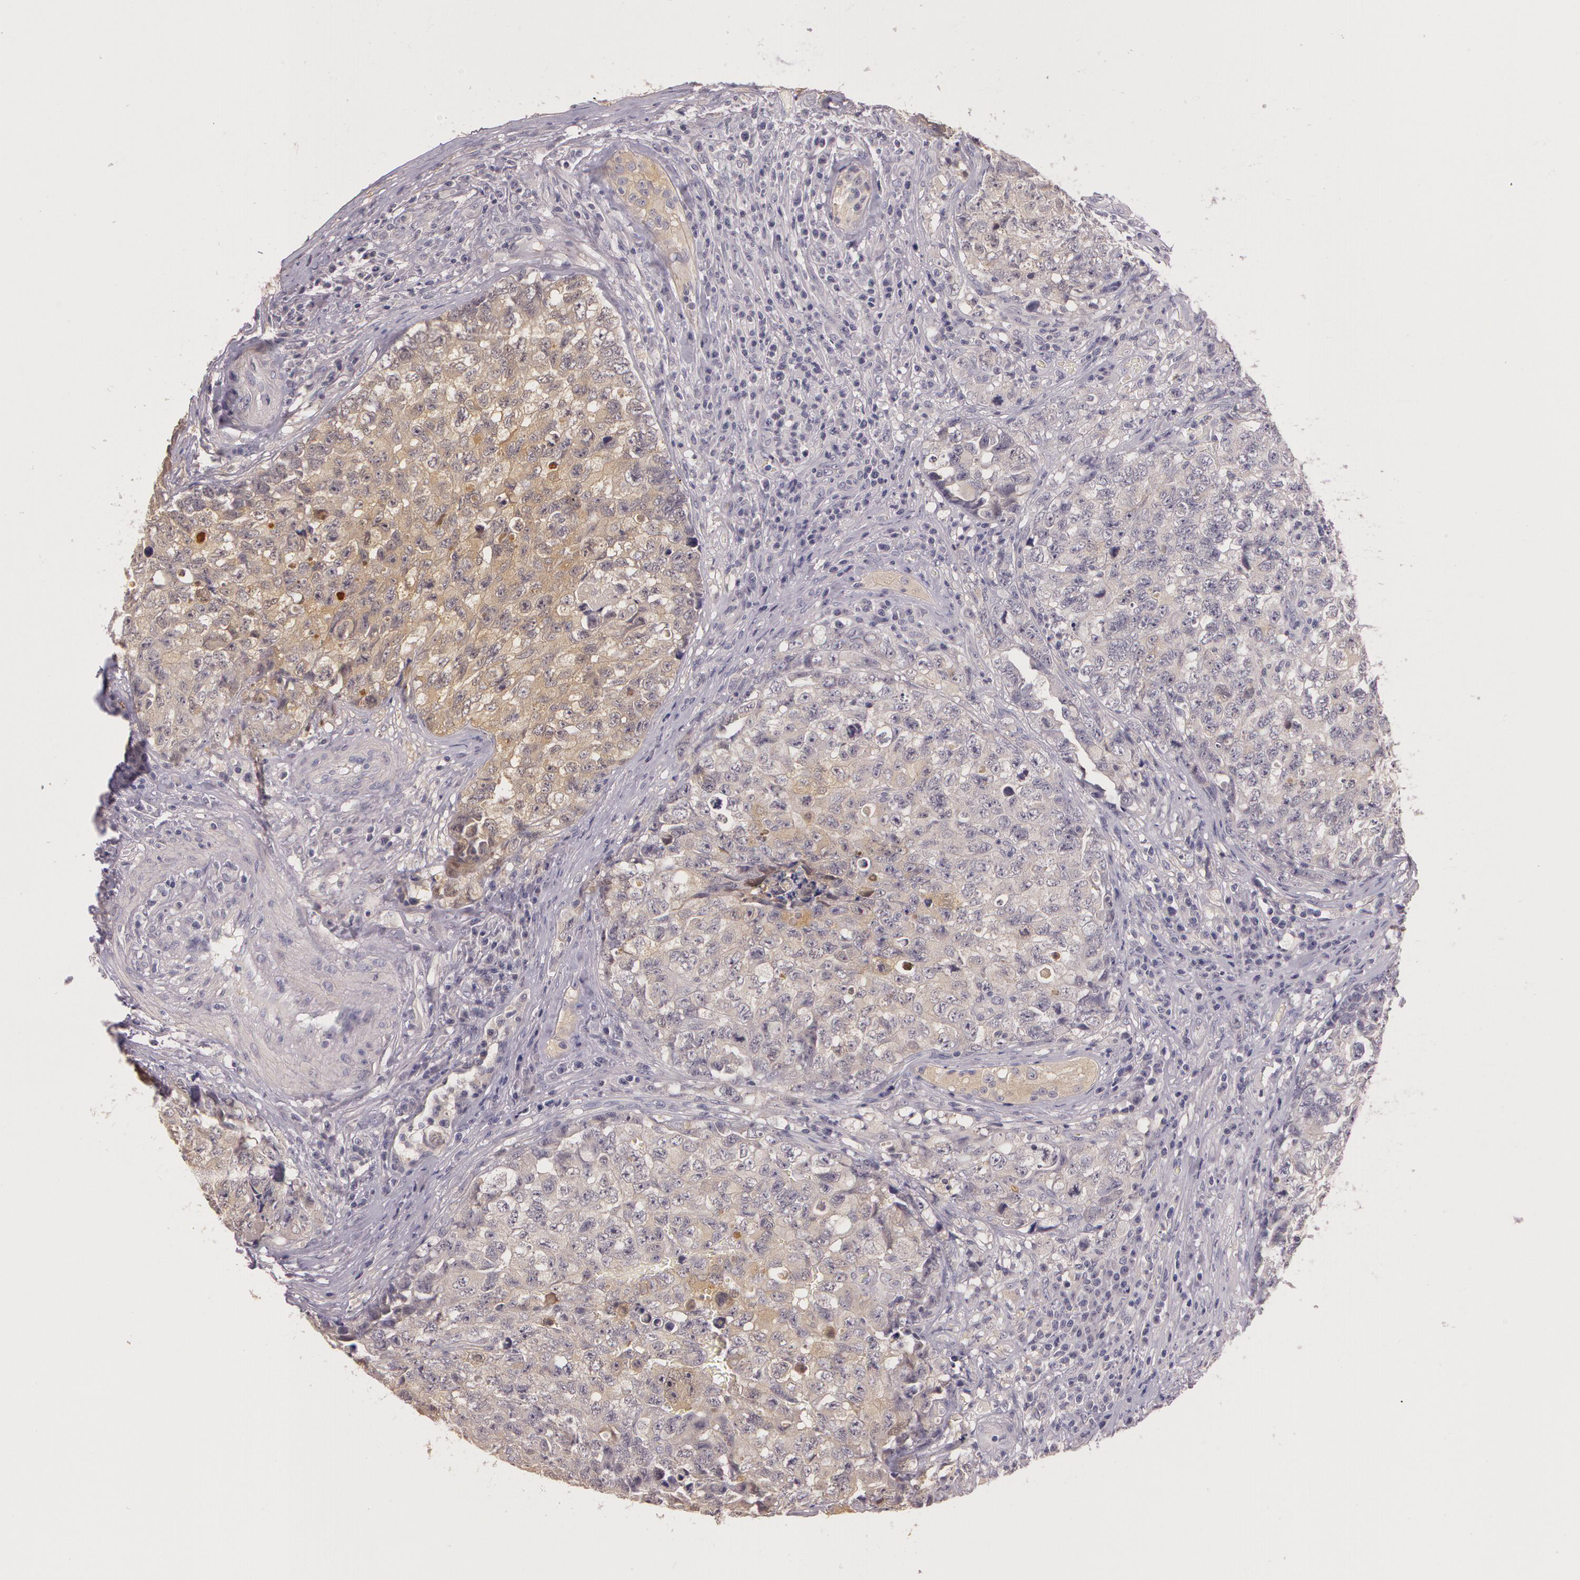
{"staining": {"intensity": "weak", "quantity": "25%-75%", "location": "cytoplasmic/membranous"}, "tissue": "testis cancer", "cell_type": "Tumor cells", "image_type": "cancer", "snomed": [{"axis": "morphology", "description": "Carcinoma, Embryonal, NOS"}, {"axis": "topography", "description": "Testis"}], "caption": "The immunohistochemical stain shows weak cytoplasmic/membranous staining in tumor cells of testis cancer (embryonal carcinoma) tissue.", "gene": "G2E3", "patient": {"sex": "male", "age": 31}}